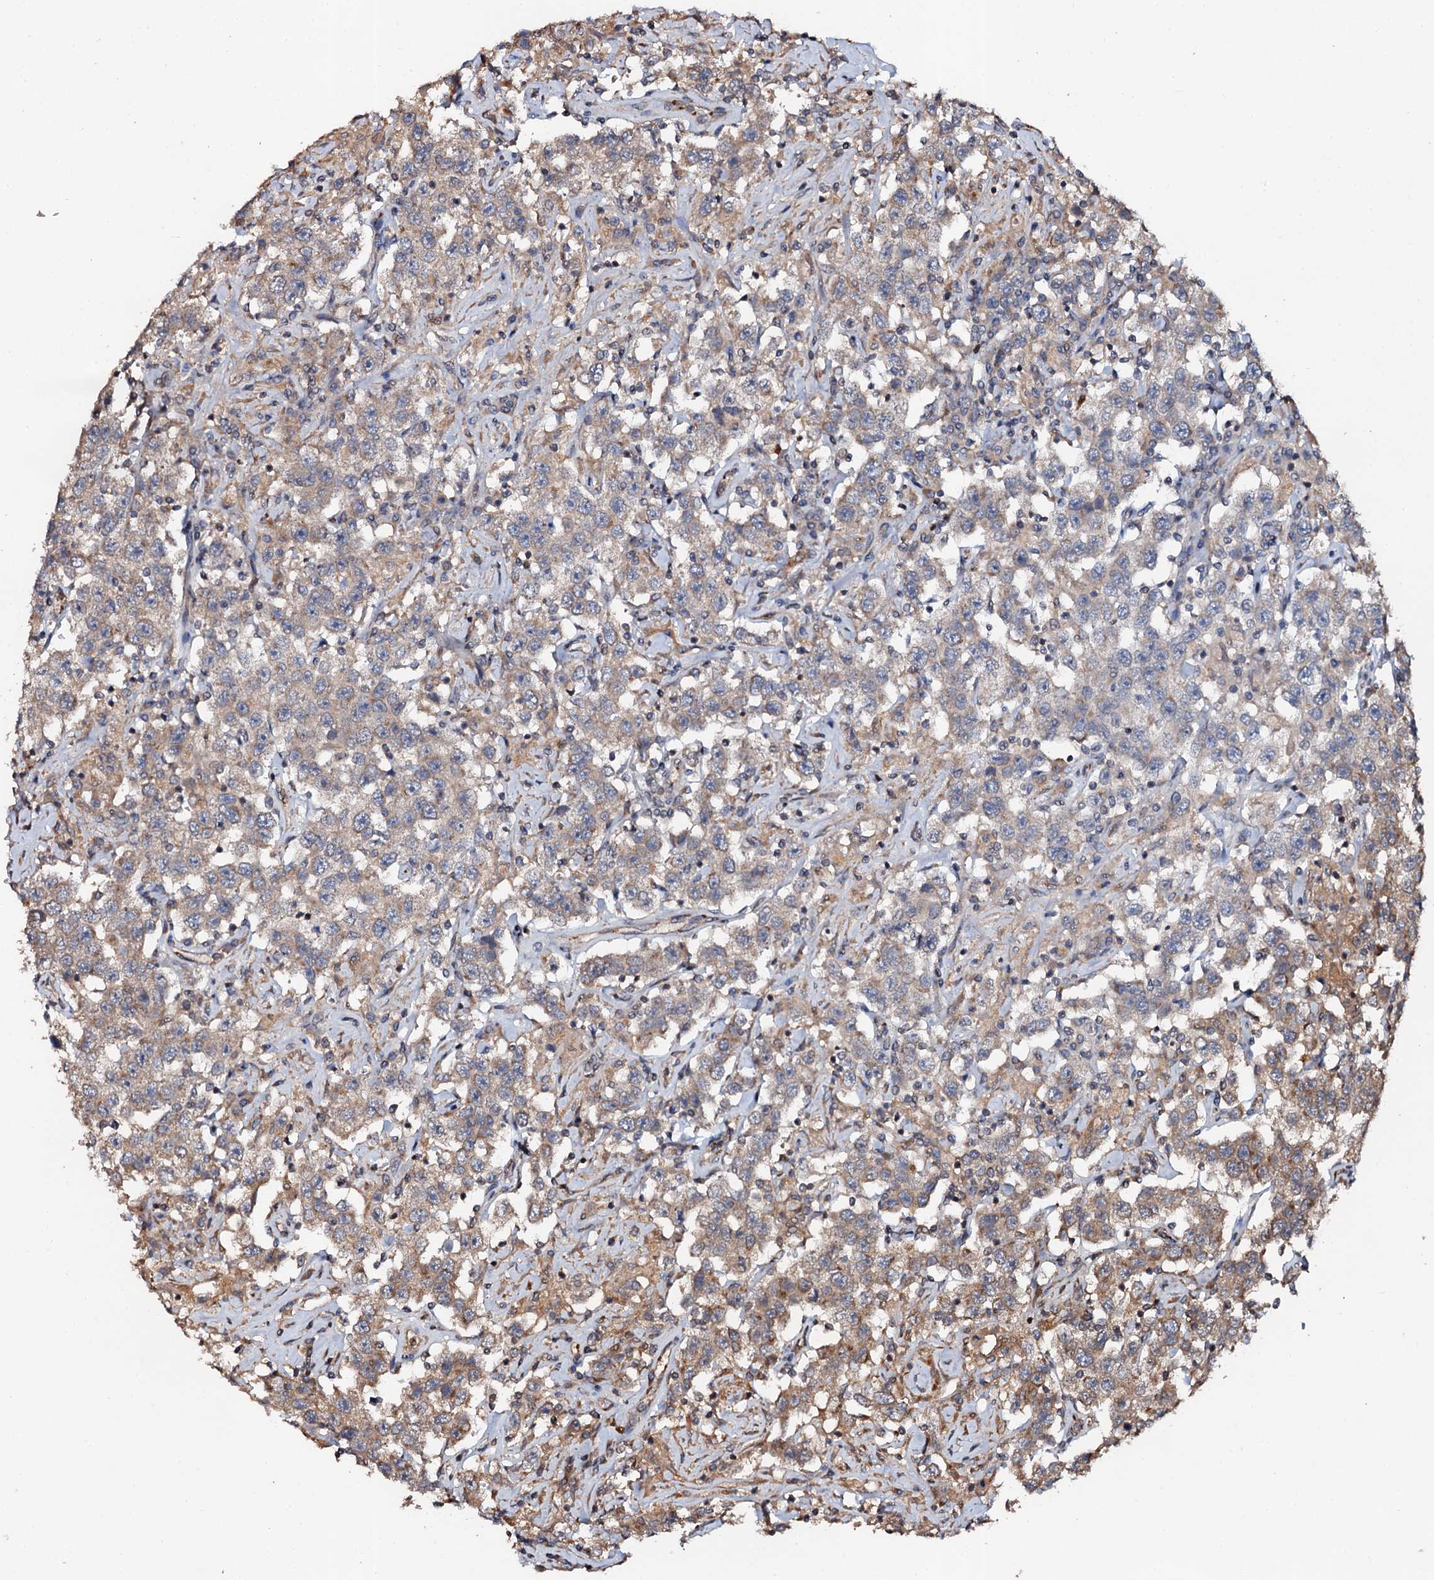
{"staining": {"intensity": "weak", "quantity": "25%-75%", "location": "cytoplasmic/membranous"}, "tissue": "testis cancer", "cell_type": "Tumor cells", "image_type": "cancer", "snomed": [{"axis": "morphology", "description": "Seminoma, NOS"}, {"axis": "topography", "description": "Testis"}], "caption": "Approximately 25%-75% of tumor cells in human testis seminoma display weak cytoplasmic/membranous protein expression as visualized by brown immunohistochemical staining.", "gene": "GLCE", "patient": {"sex": "male", "age": 41}}